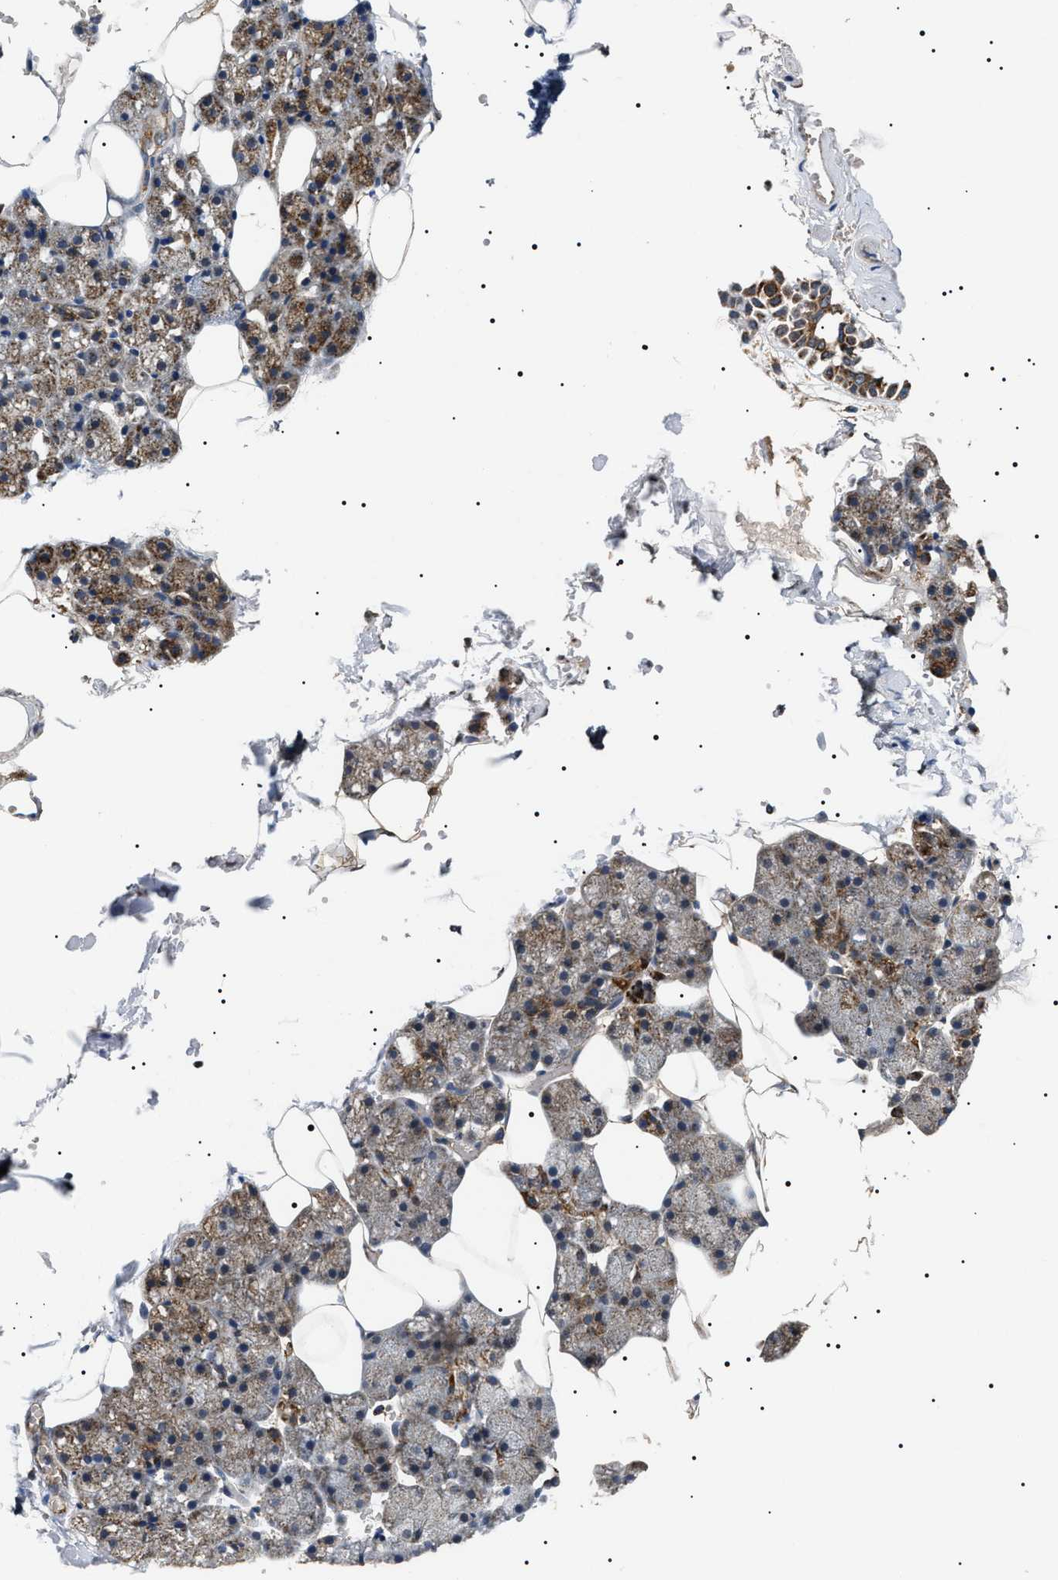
{"staining": {"intensity": "moderate", "quantity": ">75%", "location": "cytoplasmic/membranous"}, "tissue": "salivary gland", "cell_type": "Glandular cells", "image_type": "normal", "snomed": [{"axis": "morphology", "description": "Normal tissue, NOS"}, {"axis": "topography", "description": "Salivary gland"}], "caption": "Brown immunohistochemical staining in unremarkable human salivary gland reveals moderate cytoplasmic/membranous staining in approximately >75% of glandular cells.", "gene": "OXSM", "patient": {"sex": "male", "age": 62}}